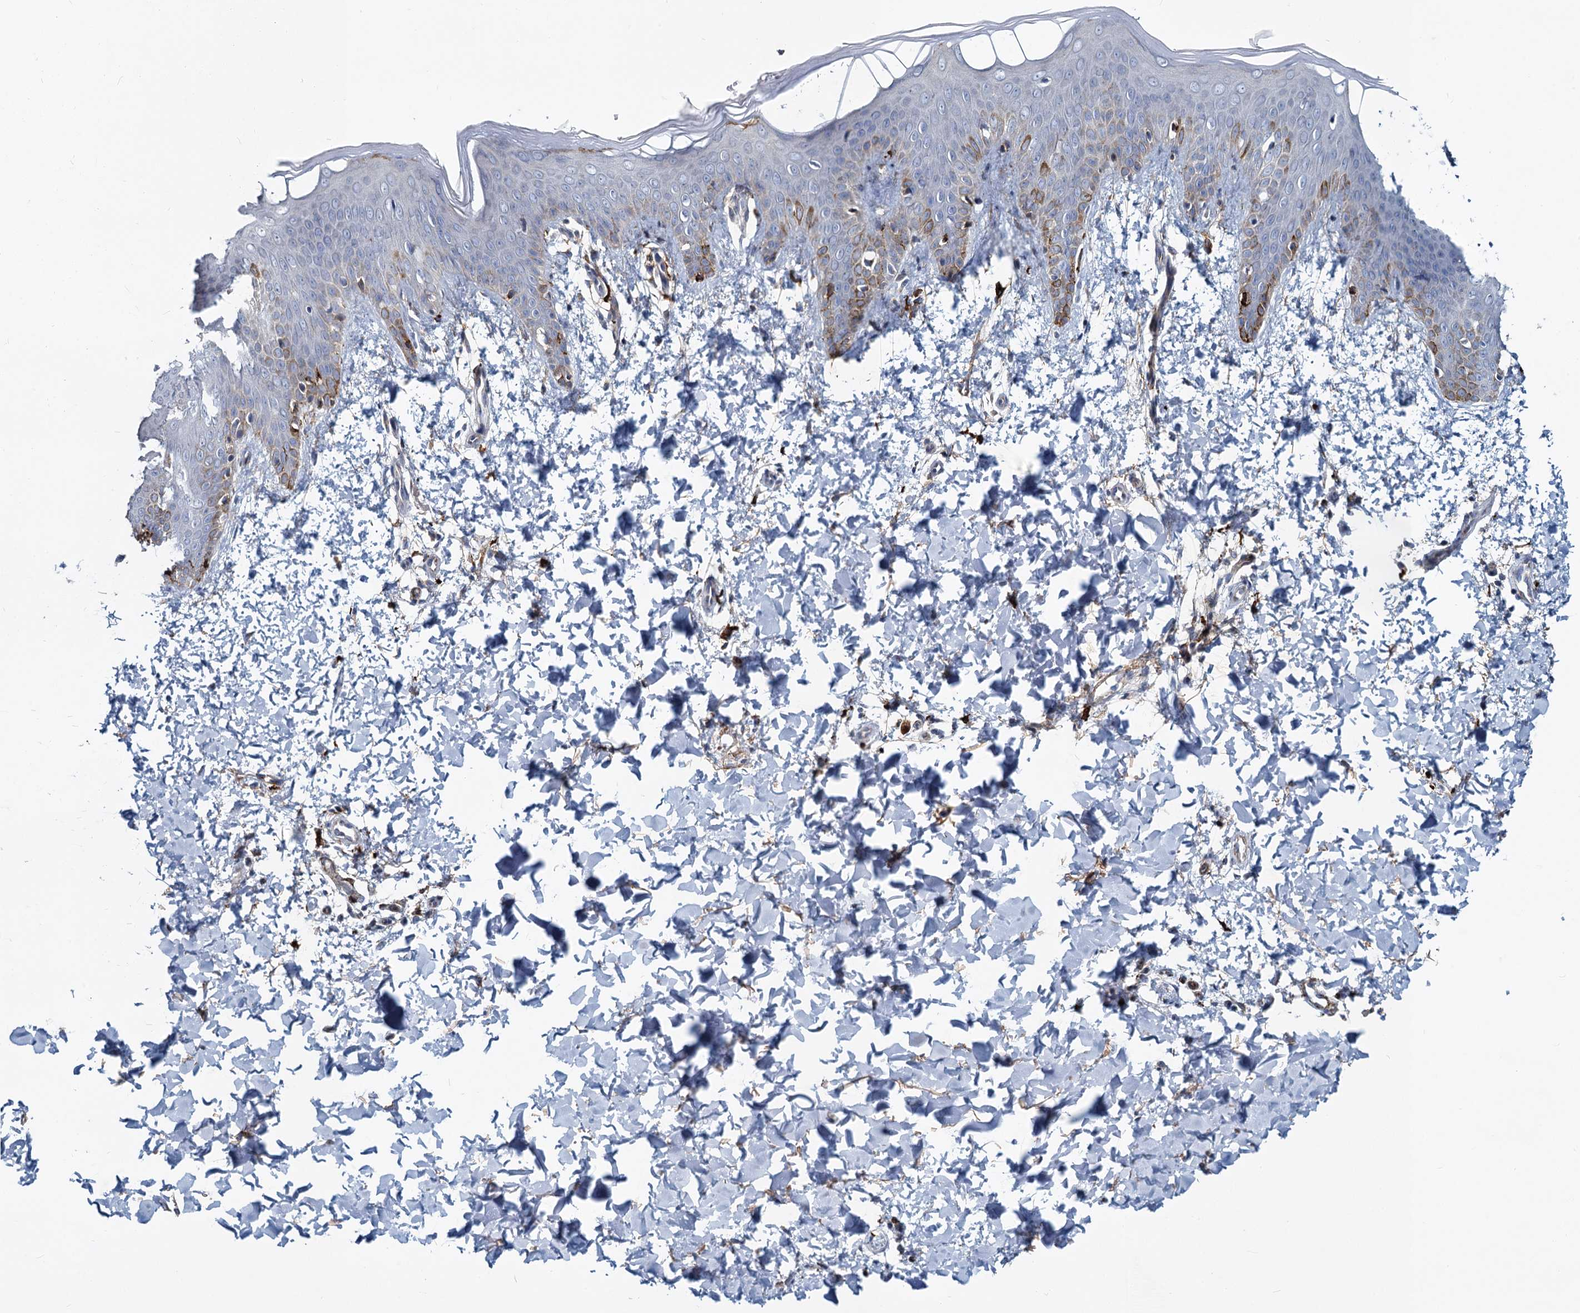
{"staining": {"intensity": "negative", "quantity": "none", "location": "none"}, "tissue": "skin", "cell_type": "Fibroblasts", "image_type": "normal", "snomed": [{"axis": "morphology", "description": "Normal tissue, NOS"}, {"axis": "topography", "description": "Skin"}], "caption": "The histopathology image reveals no staining of fibroblasts in benign skin. (DAB (3,3'-diaminobenzidine) immunohistochemistry with hematoxylin counter stain).", "gene": "DCUN1D2", "patient": {"sex": "male", "age": 36}}